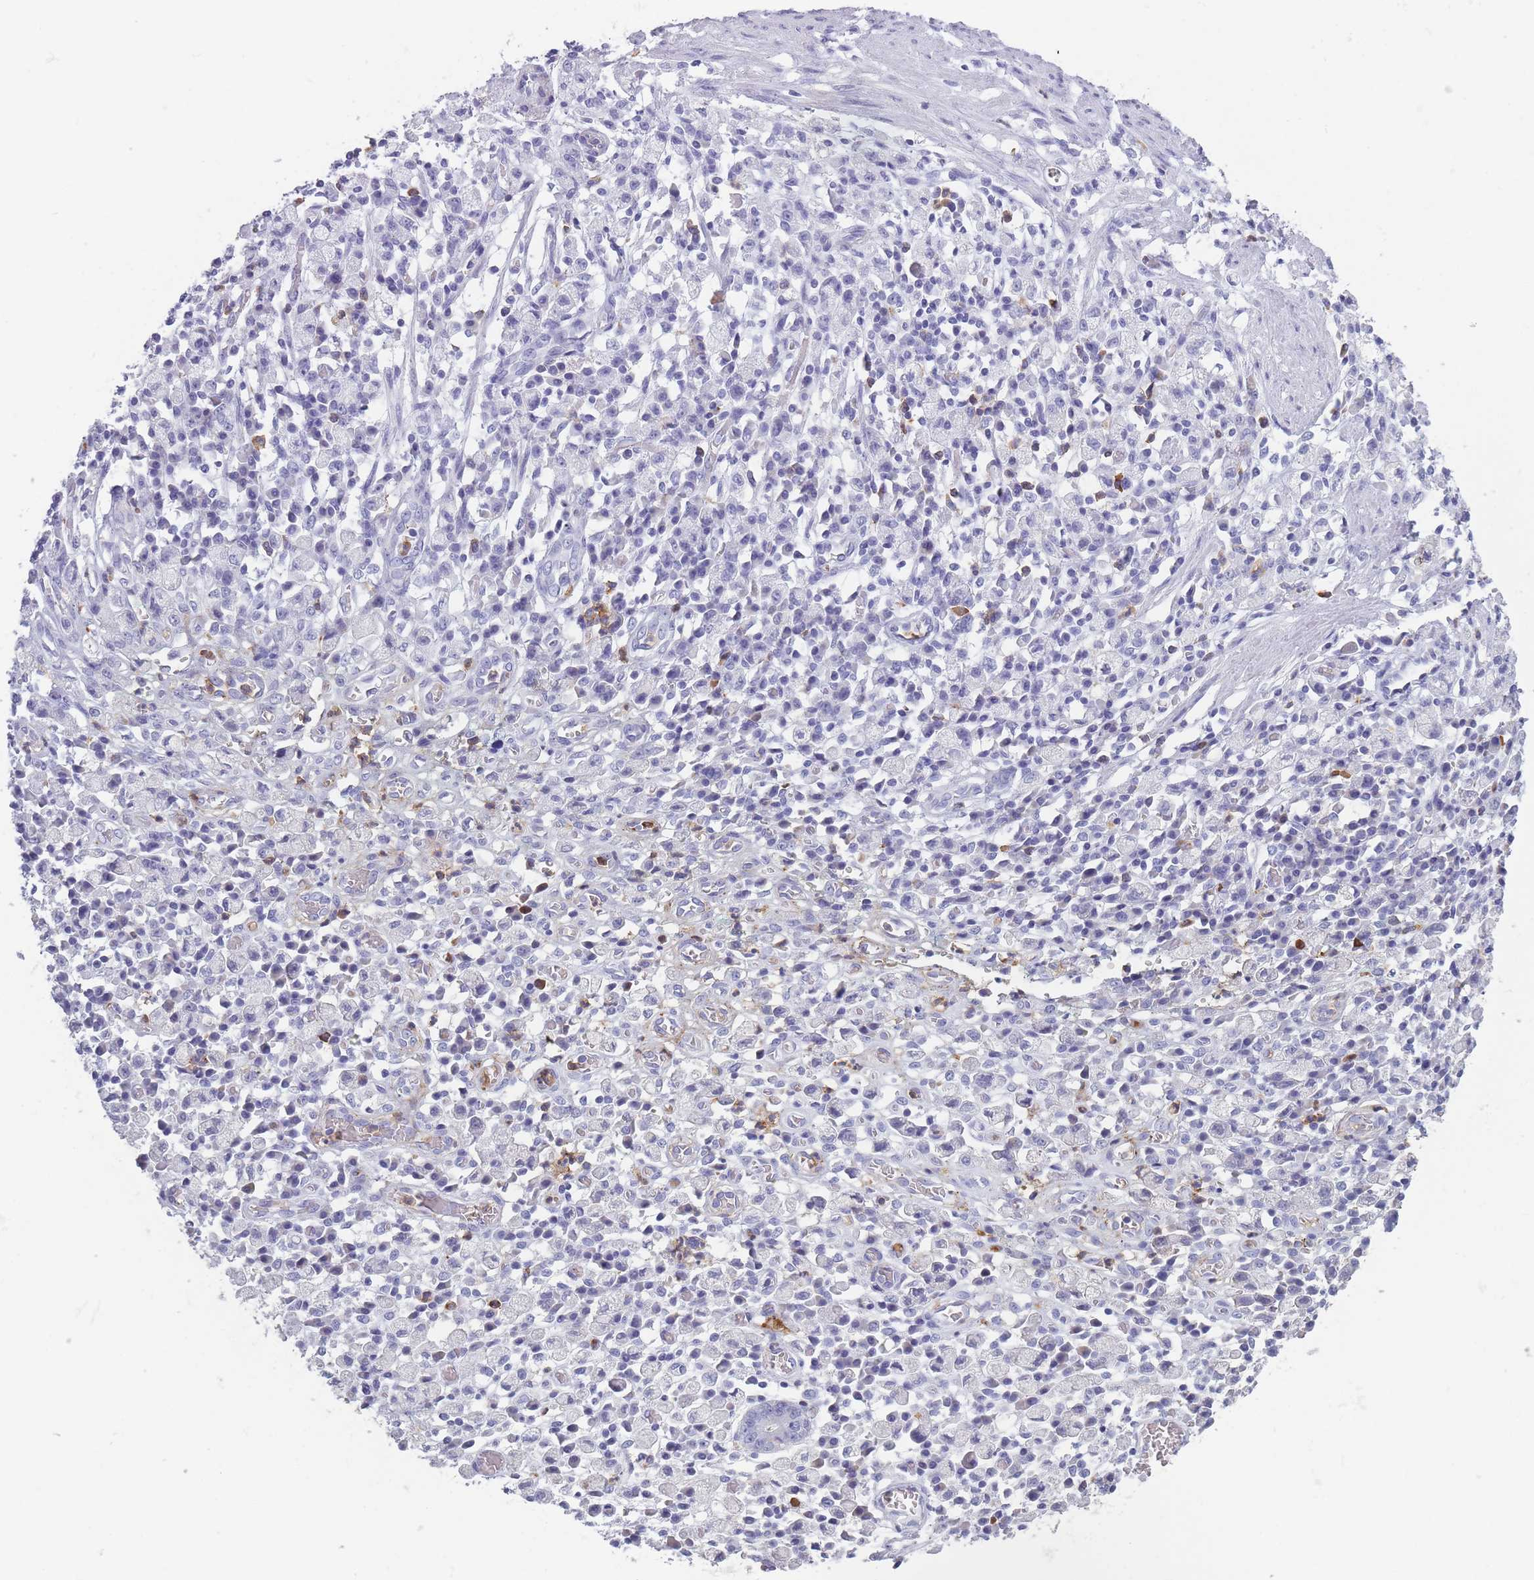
{"staining": {"intensity": "negative", "quantity": "none", "location": "none"}, "tissue": "stomach cancer", "cell_type": "Tumor cells", "image_type": "cancer", "snomed": [{"axis": "morphology", "description": "Adenocarcinoma, NOS"}, {"axis": "topography", "description": "Stomach"}], "caption": "DAB (3,3'-diaminobenzidine) immunohistochemical staining of human stomach cancer (adenocarcinoma) shows no significant staining in tumor cells.", "gene": "CR1L", "patient": {"sex": "male", "age": 77}}